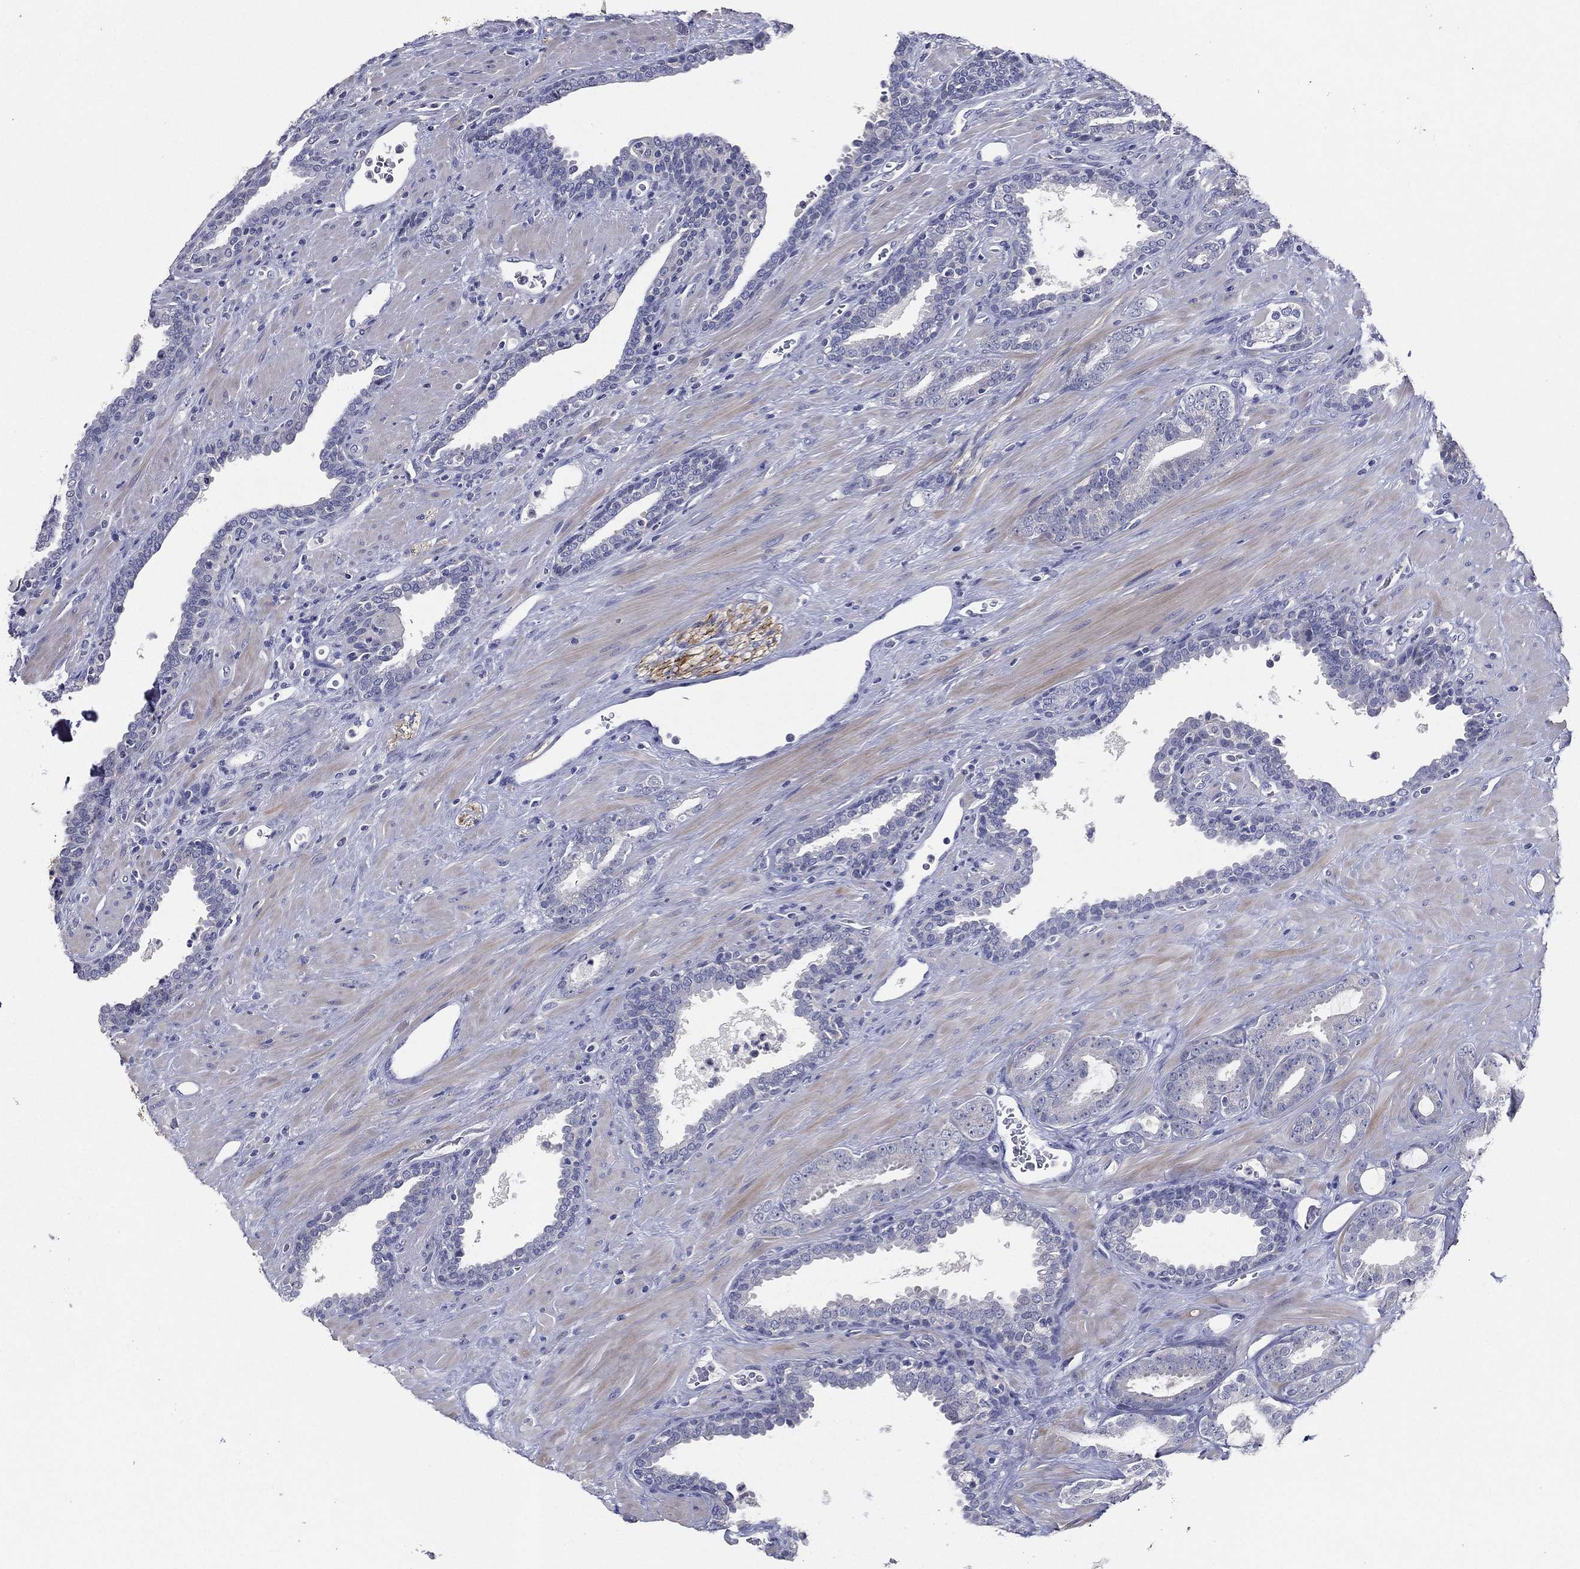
{"staining": {"intensity": "negative", "quantity": "none", "location": "none"}, "tissue": "prostate cancer", "cell_type": "Tumor cells", "image_type": "cancer", "snomed": [{"axis": "morphology", "description": "Adenocarcinoma, Low grade"}, {"axis": "topography", "description": "Prostate"}], "caption": "This is an immunohistochemistry image of prostate cancer (low-grade adenocarcinoma). There is no positivity in tumor cells.", "gene": "SLC13A4", "patient": {"sex": "male", "age": 61}}